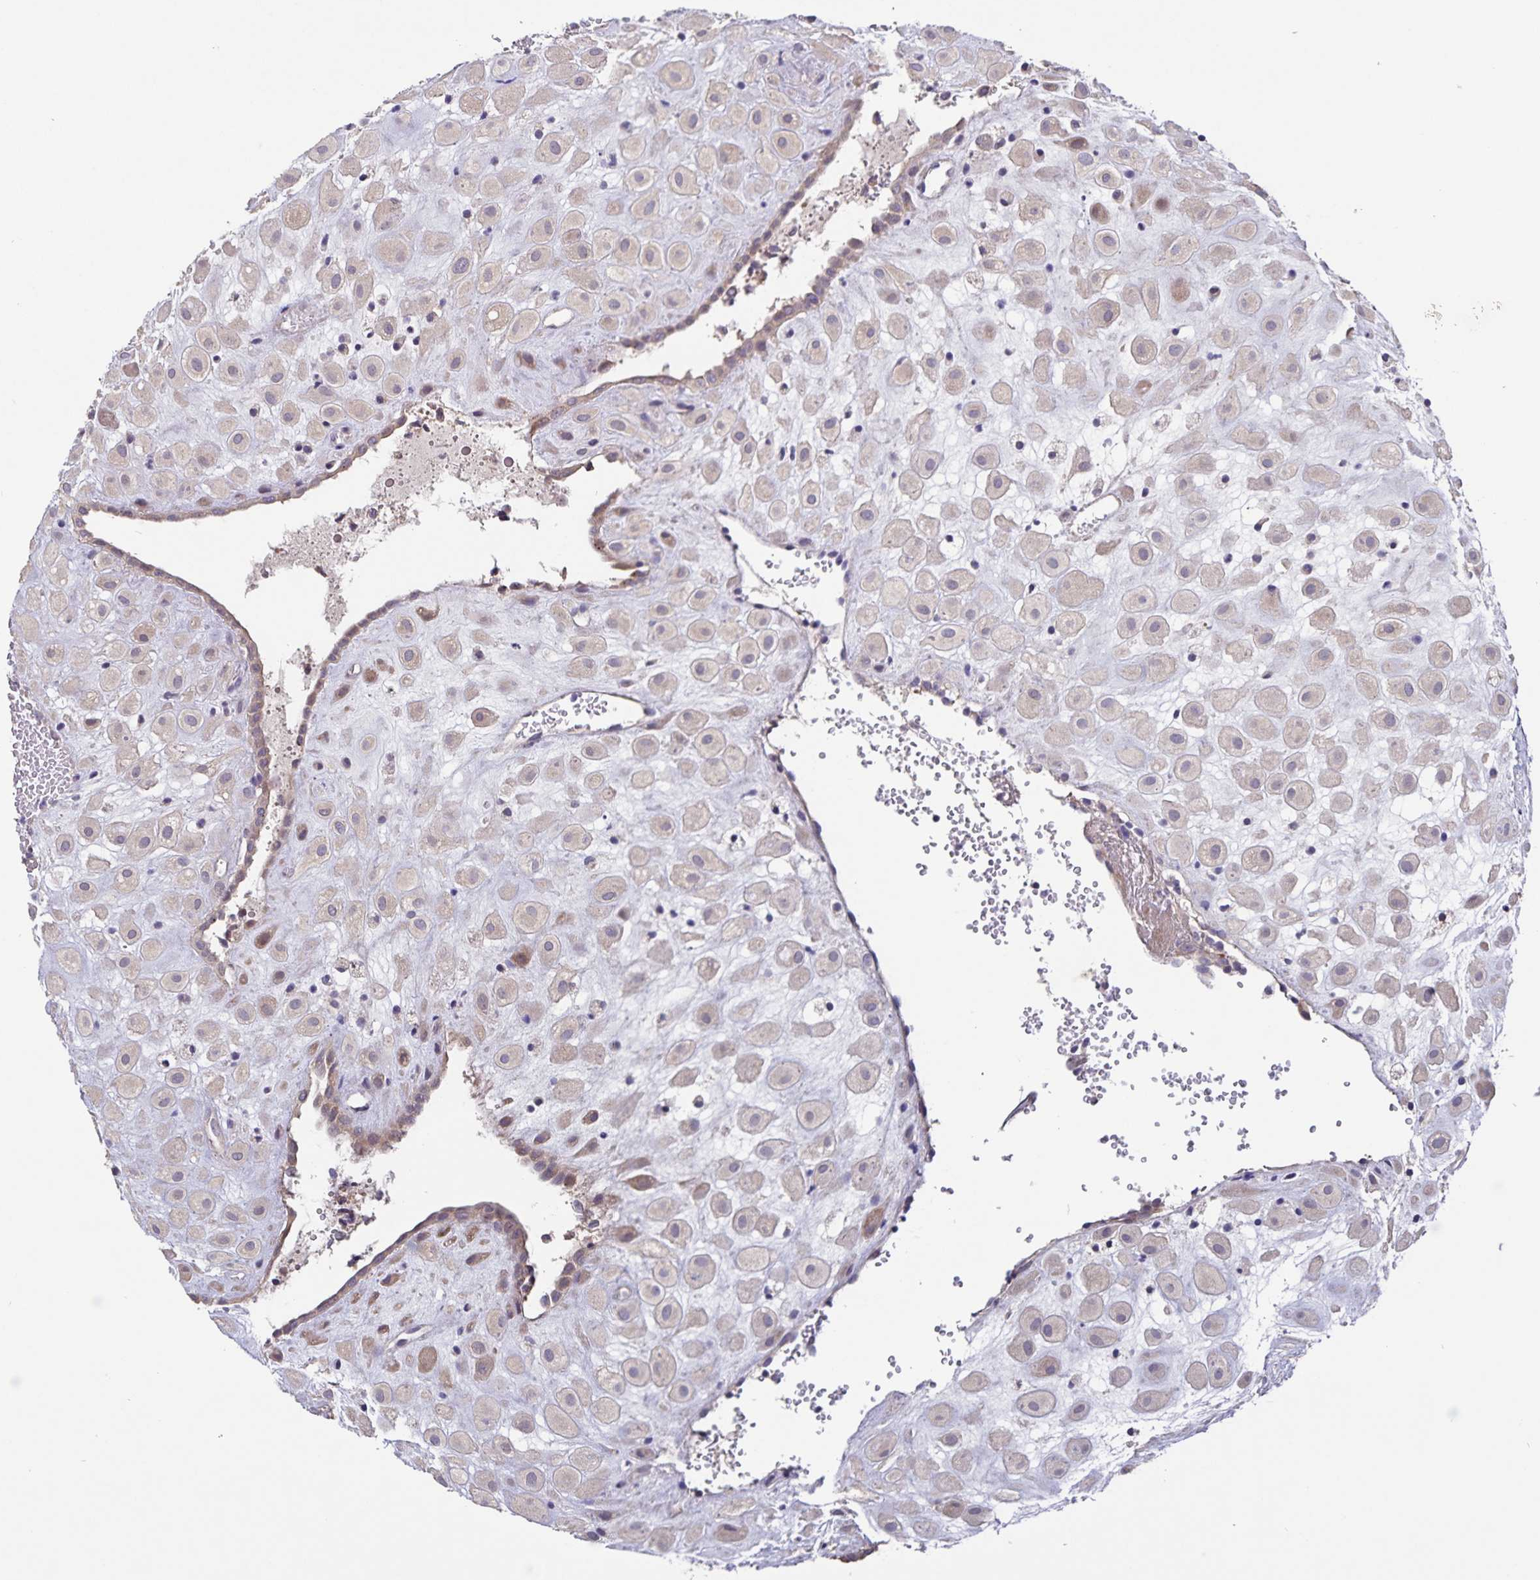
{"staining": {"intensity": "negative", "quantity": "none", "location": "none"}, "tissue": "placenta", "cell_type": "Decidual cells", "image_type": "normal", "snomed": [{"axis": "morphology", "description": "Normal tissue, NOS"}, {"axis": "topography", "description": "Placenta"}], "caption": "A high-resolution image shows immunohistochemistry (IHC) staining of benign placenta, which demonstrates no significant expression in decidual cells.", "gene": "FBXL16", "patient": {"sex": "female", "age": 24}}